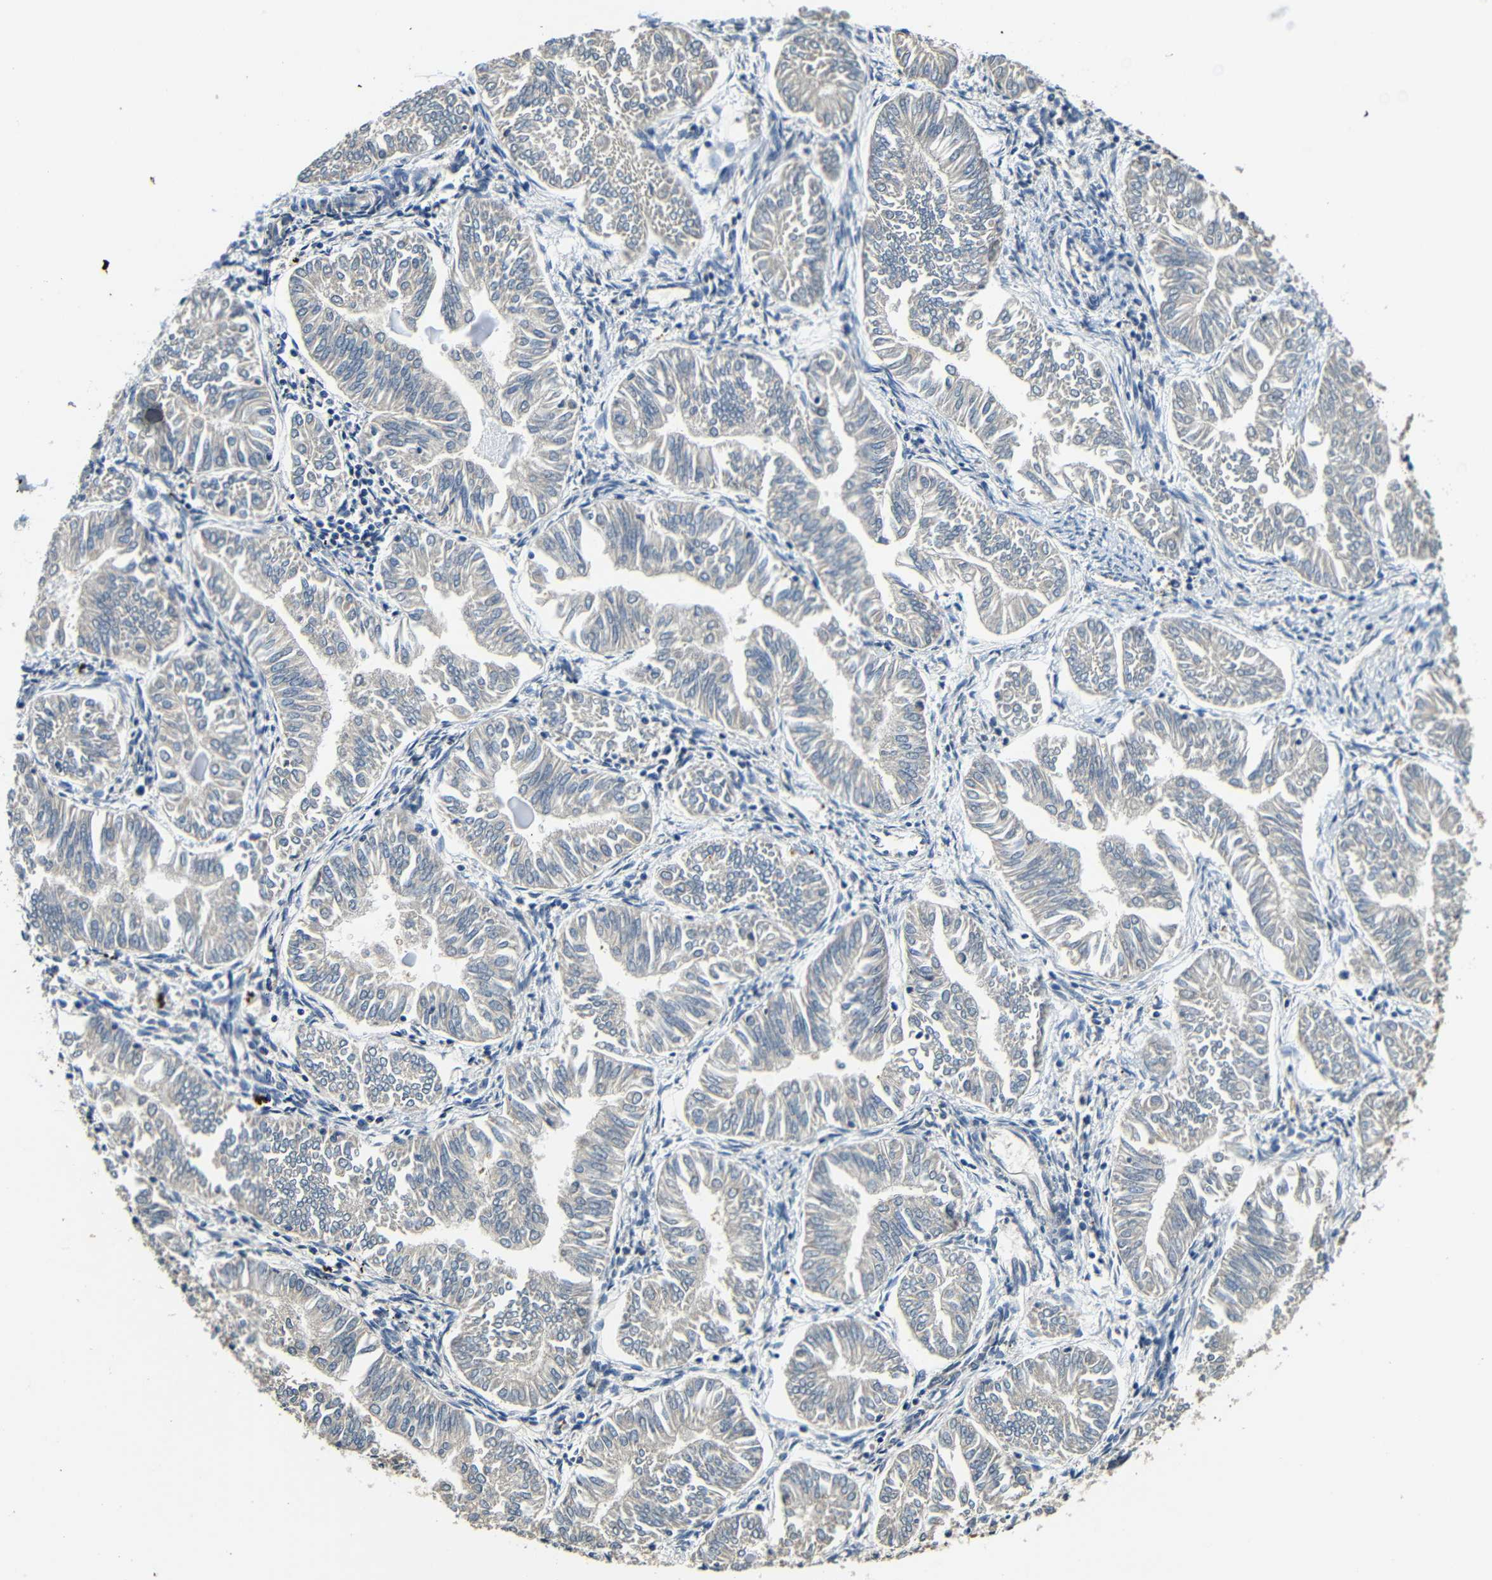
{"staining": {"intensity": "negative", "quantity": "none", "location": "none"}, "tissue": "endometrial cancer", "cell_type": "Tumor cells", "image_type": "cancer", "snomed": [{"axis": "morphology", "description": "Adenocarcinoma, NOS"}, {"axis": "topography", "description": "Endometrium"}], "caption": "A micrograph of adenocarcinoma (endometrial) stained for a protein shows no brown staining in tumor cells.", "gene": "ADAP1", "patient": {"sex": "female", "age": 53}}